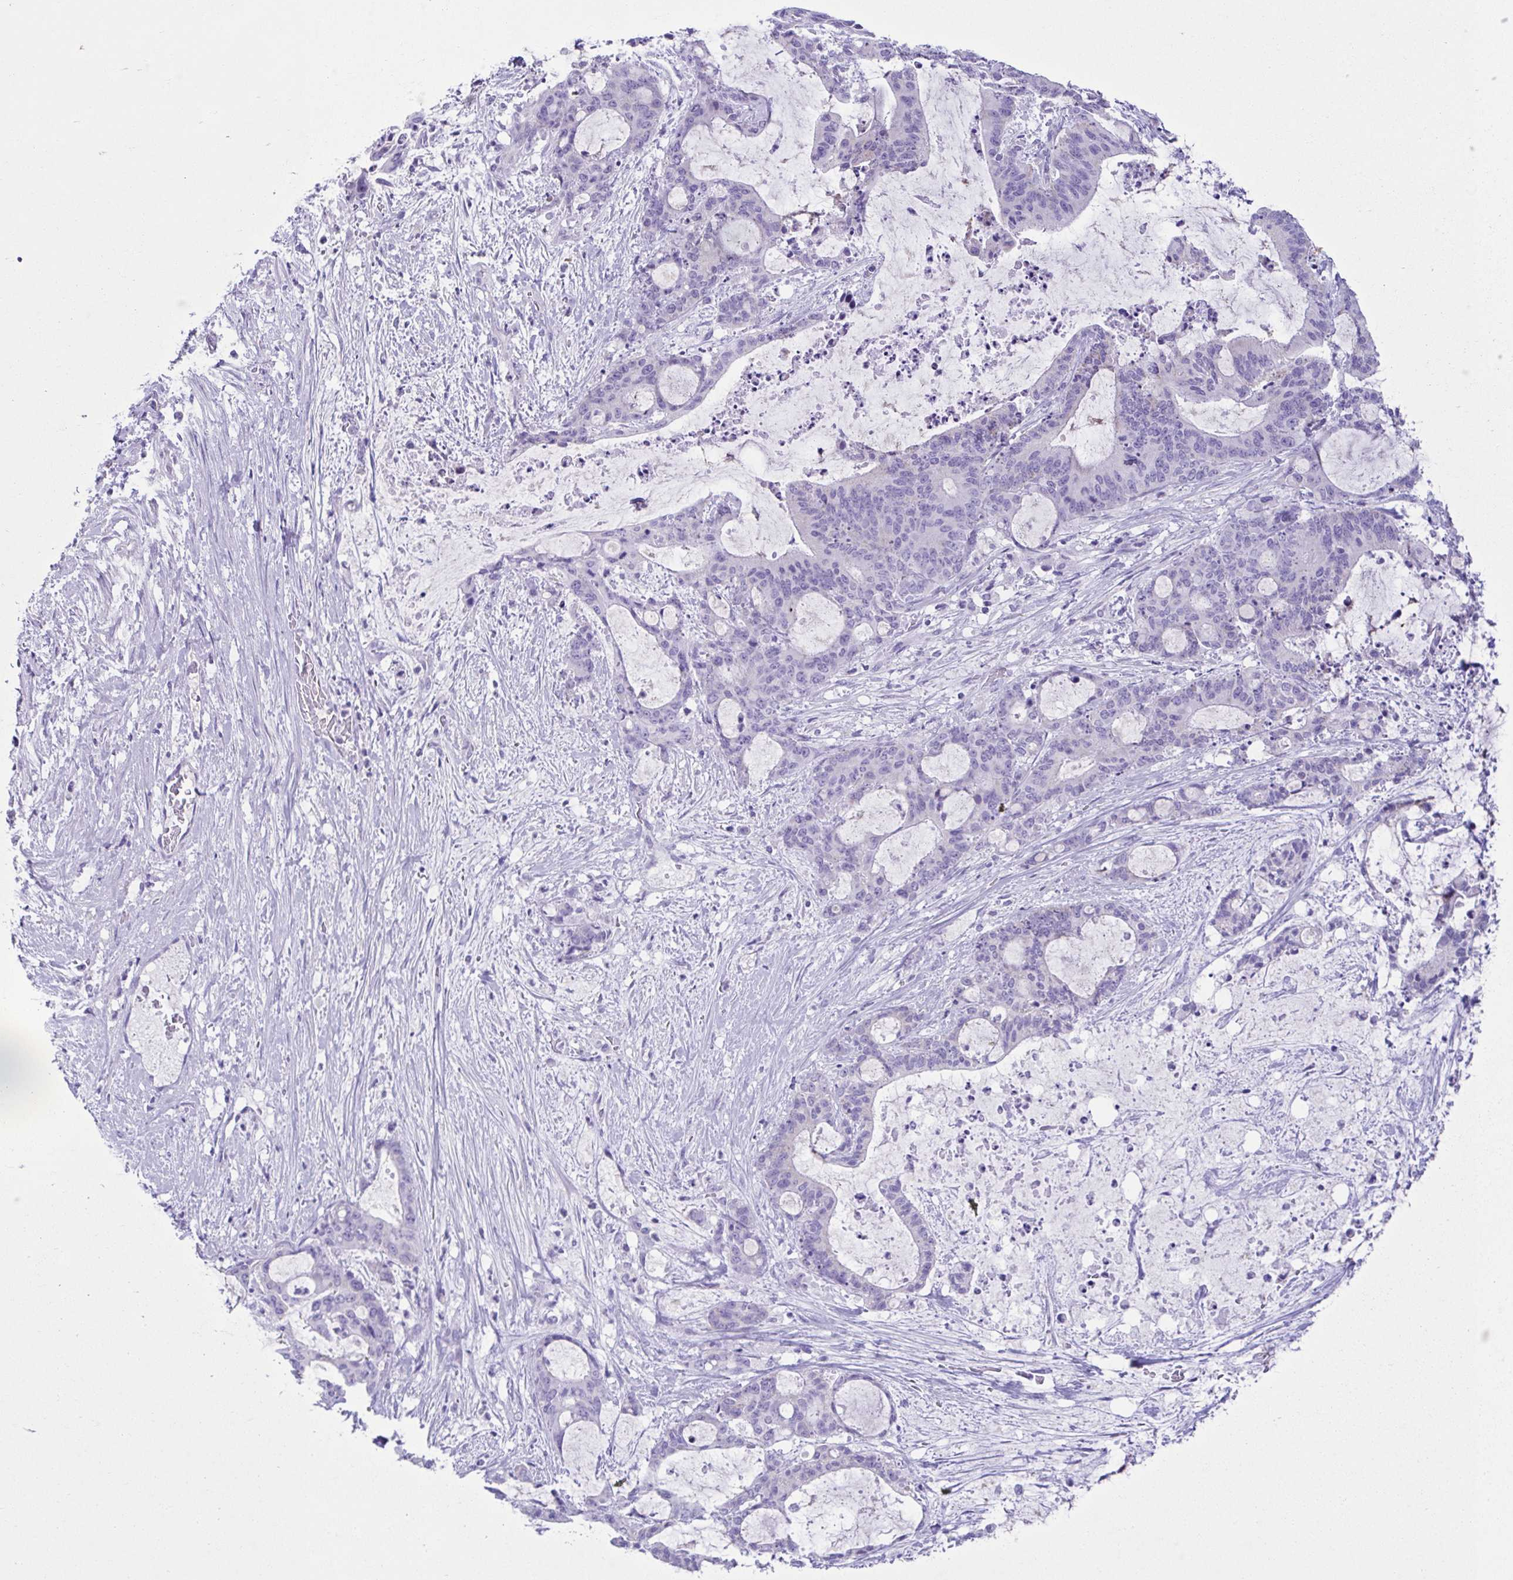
{"staining": {"intensity": "negative", "quantity": "none", "location": "none"}, "tissue": "liver cancer", "cell_type": "Tumor cells", "image_type": "cancer", "snomed": [{"axis": "morphology", "description": "Normal tissue, NOS"}, {"axis": "morphology", "description": "Cholangiocarcinoma"}, {"axis": "topography", "description": "Liver"}, {"axis": "topography", "description": "Peripheral nerve tissue"}], "caption": "Immunohistochemistry photomicrograph of neoplastic tissue: human liver cancer (cholangiocarcinoma) stained with DAB (3,3'-diaminobenzidine) exhibits no significant protein staining in tumor cells. (Brightfield microscopy of DAB (3,3'-diaminobenzidine) IHC at high magnification).", "gene": "ACTRT3", "patient": {"sex": "female", "age": 73}}